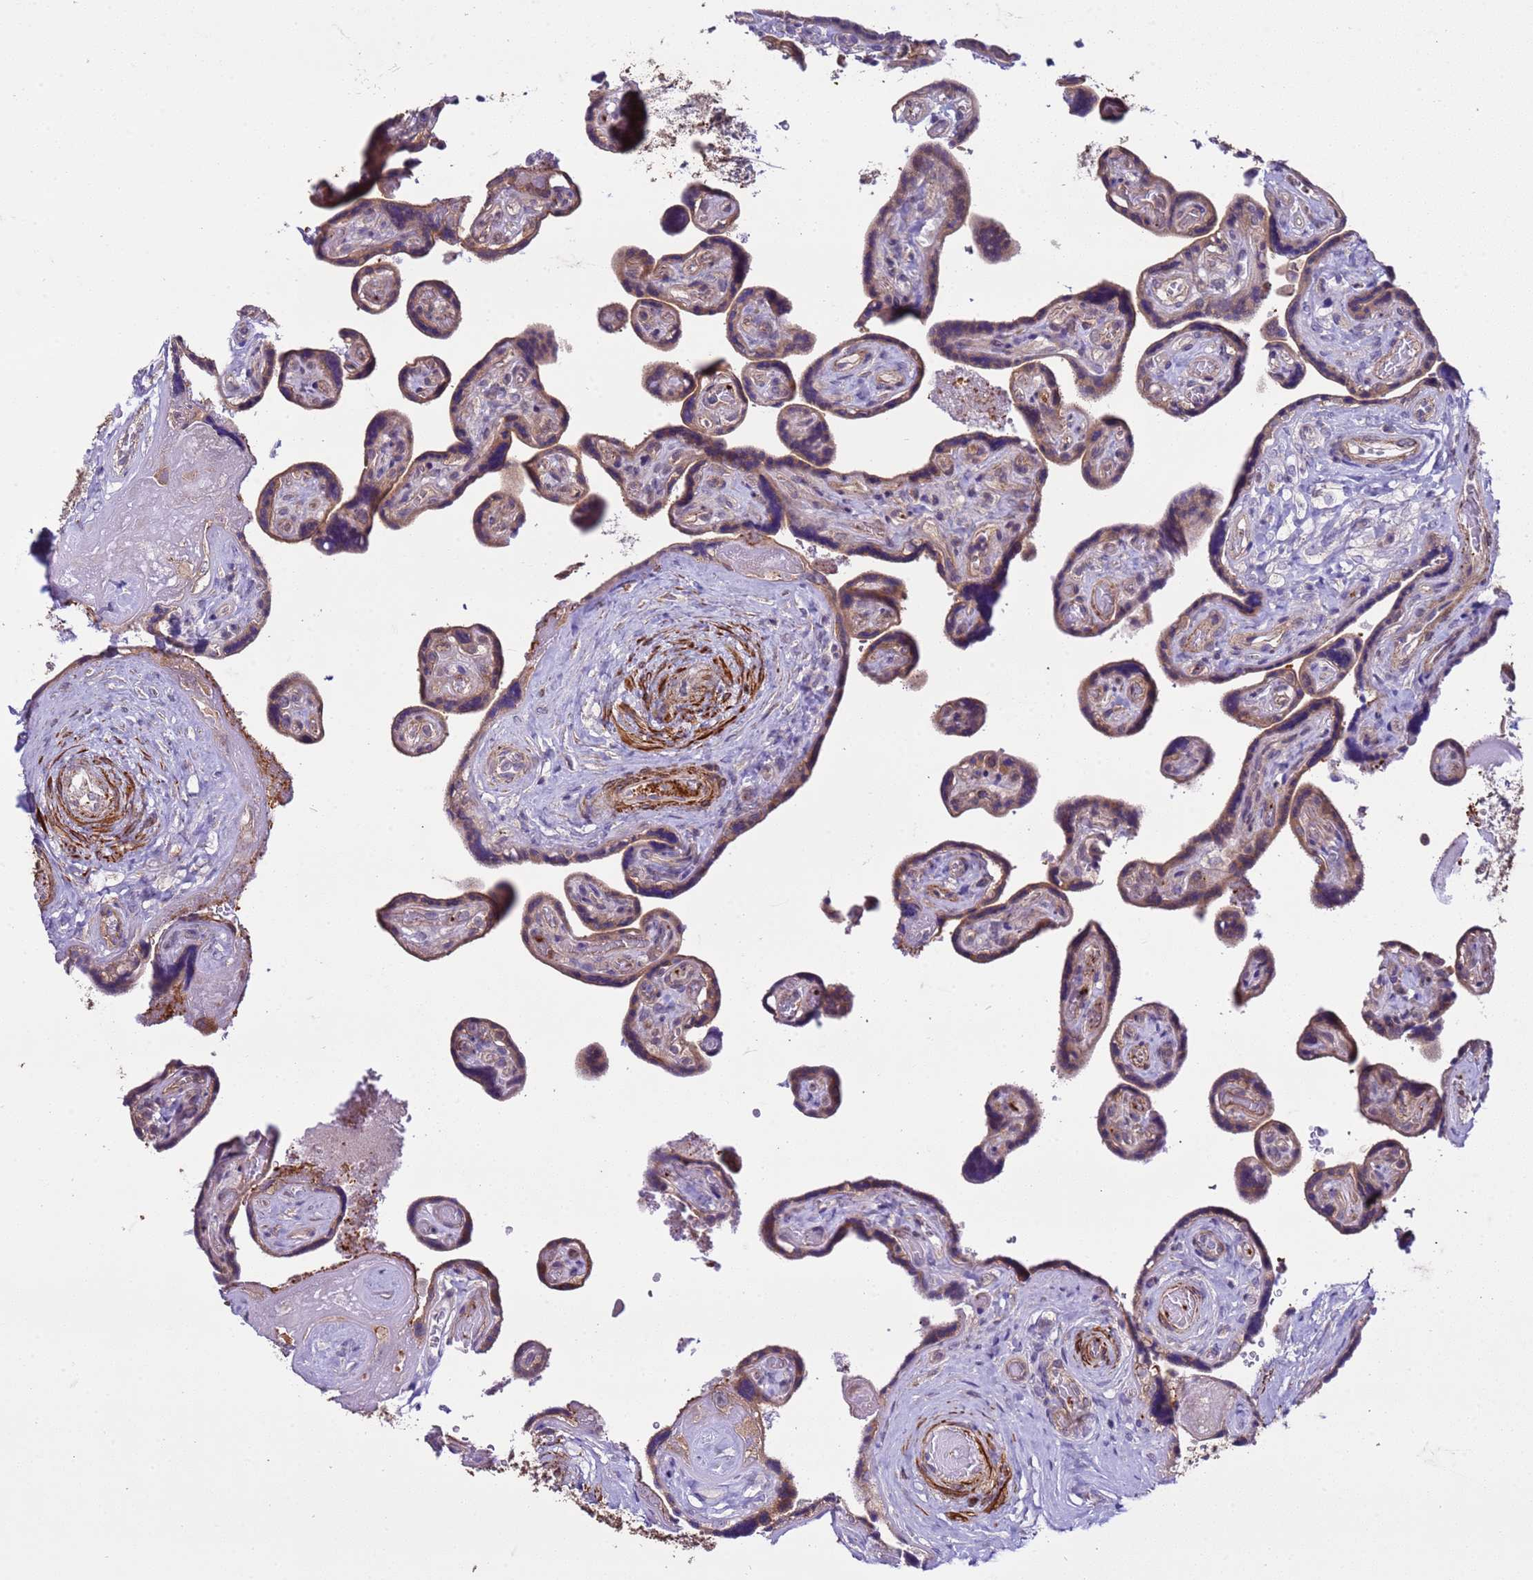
{"staining": {"intensity": "moderate", "quantity": "25%-75%", "location": "cytoplasmic/membranous"}, "tissue": "placenta", "cell_type": "Trophoblastic cells", "image_type": "normal", "snomed": [{"axis": "morphology", "description": "Normal tissue, NOS"}, {"axis": "topography", "description": "Placenta"}], "caption": "A histopathology image of human placenta stained for a protein demonstrates moderate cytoplasmic/membranous brown staining in trophoblastic cells. The staining was performed using DAB (3,3'-diaminobenzidine) to visualize the protein expression in brown, while the nuclei were stained in blue with hematoxylin (Magnification: 20x).", "gene": "GEN1", "patient": {"sex": "female", "age": 32}}